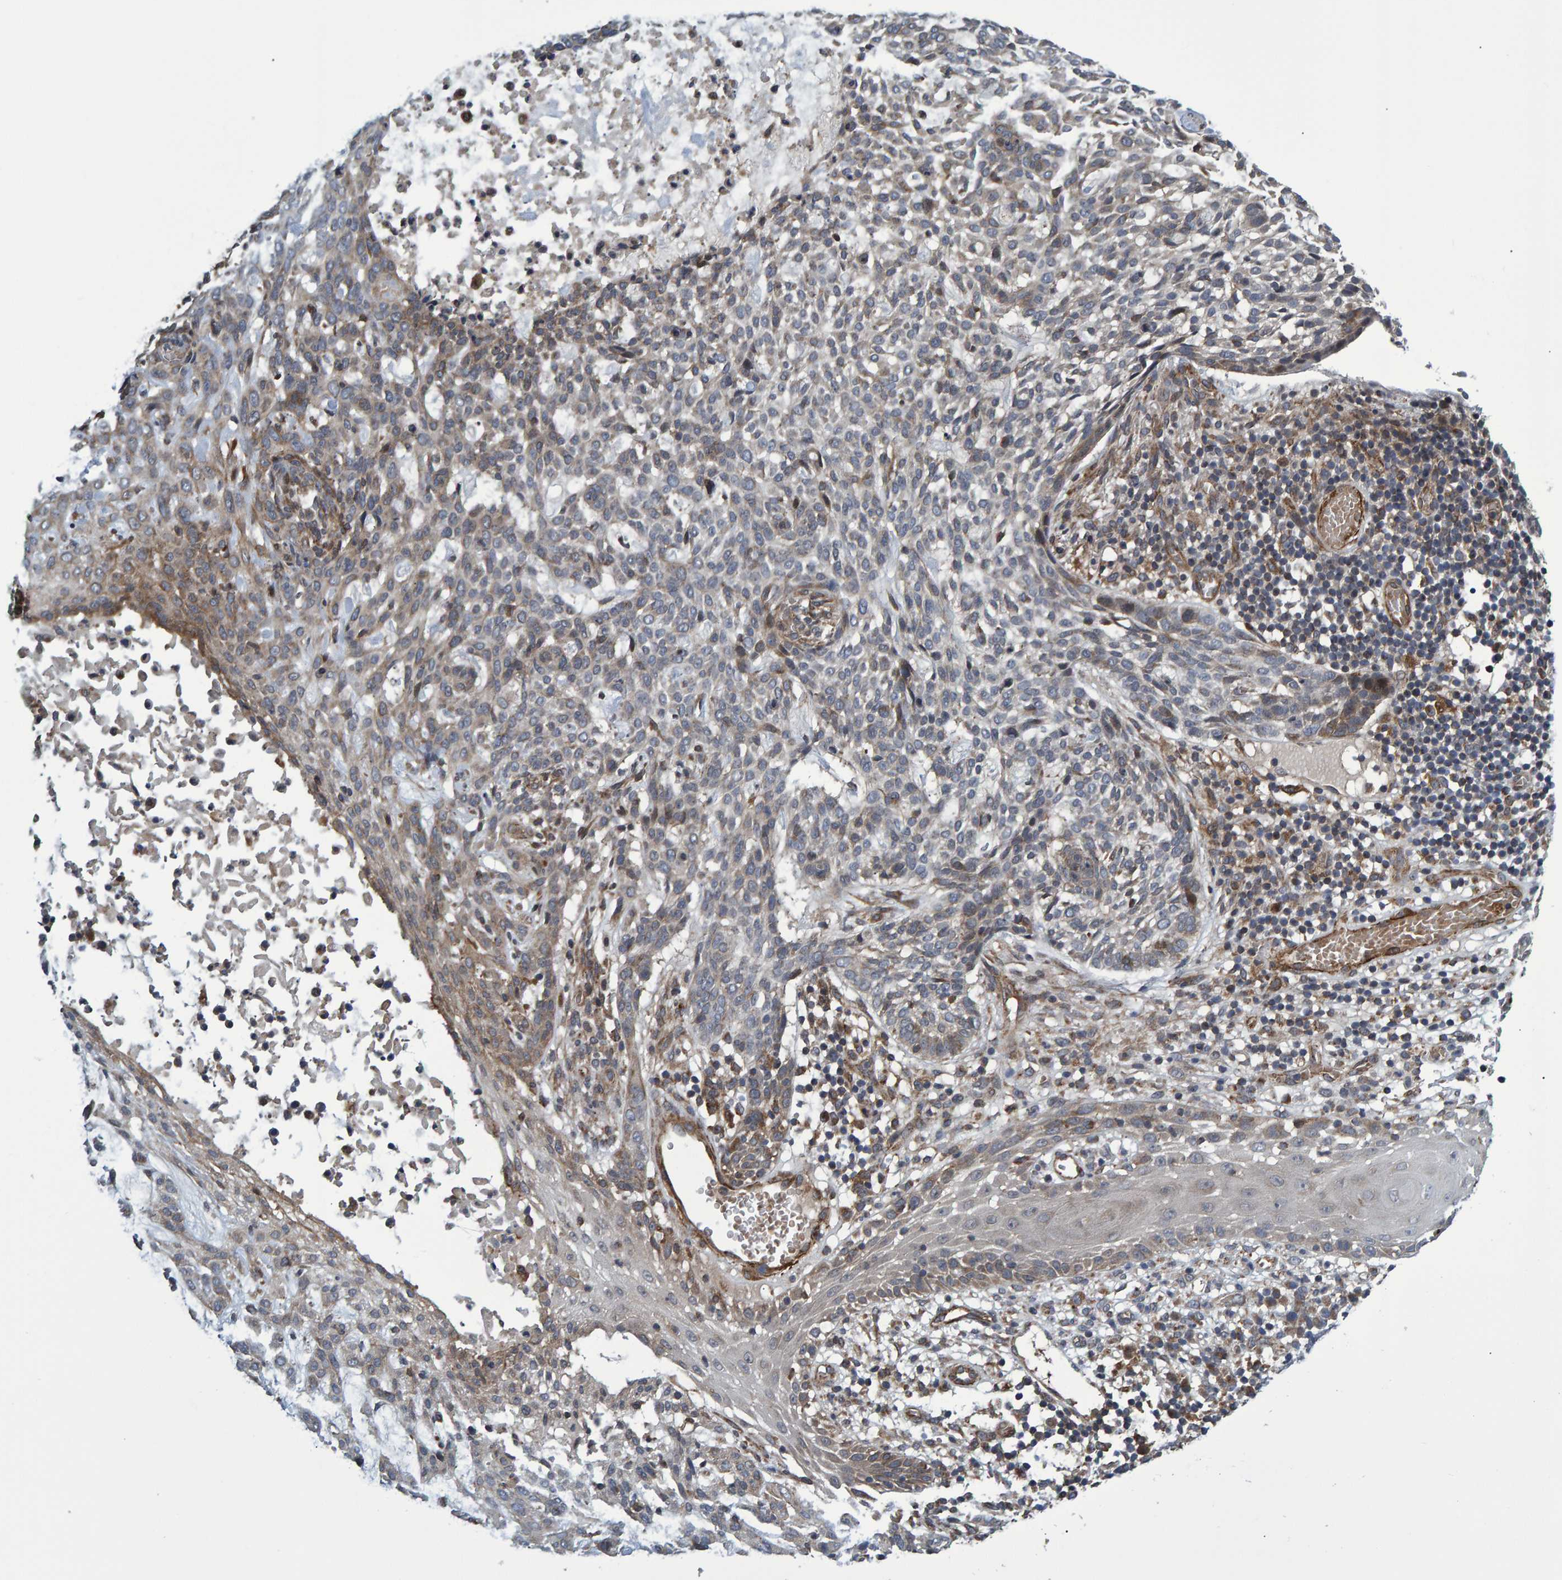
{"staining": {"intensity": "weak", "quantity": "<25%", "location": "cytoplasmic/membranous"}, "tissue": "skin cancer", "cell_type": "Tumor cells", "image_type": "cancer", "snomed": [{"axis": "morphology", "description": "Basal cell carcinoma"}, {"axis": "topography", "description": "Skin"}], "caption": "Human basal cell carcinoma (skin) stained for a protein using immunohistochemistry (IHC) exhibits no expression in tumor cells.", "gene": "ATP6V1H", "patient": {"sex": "female", "age": 64}}